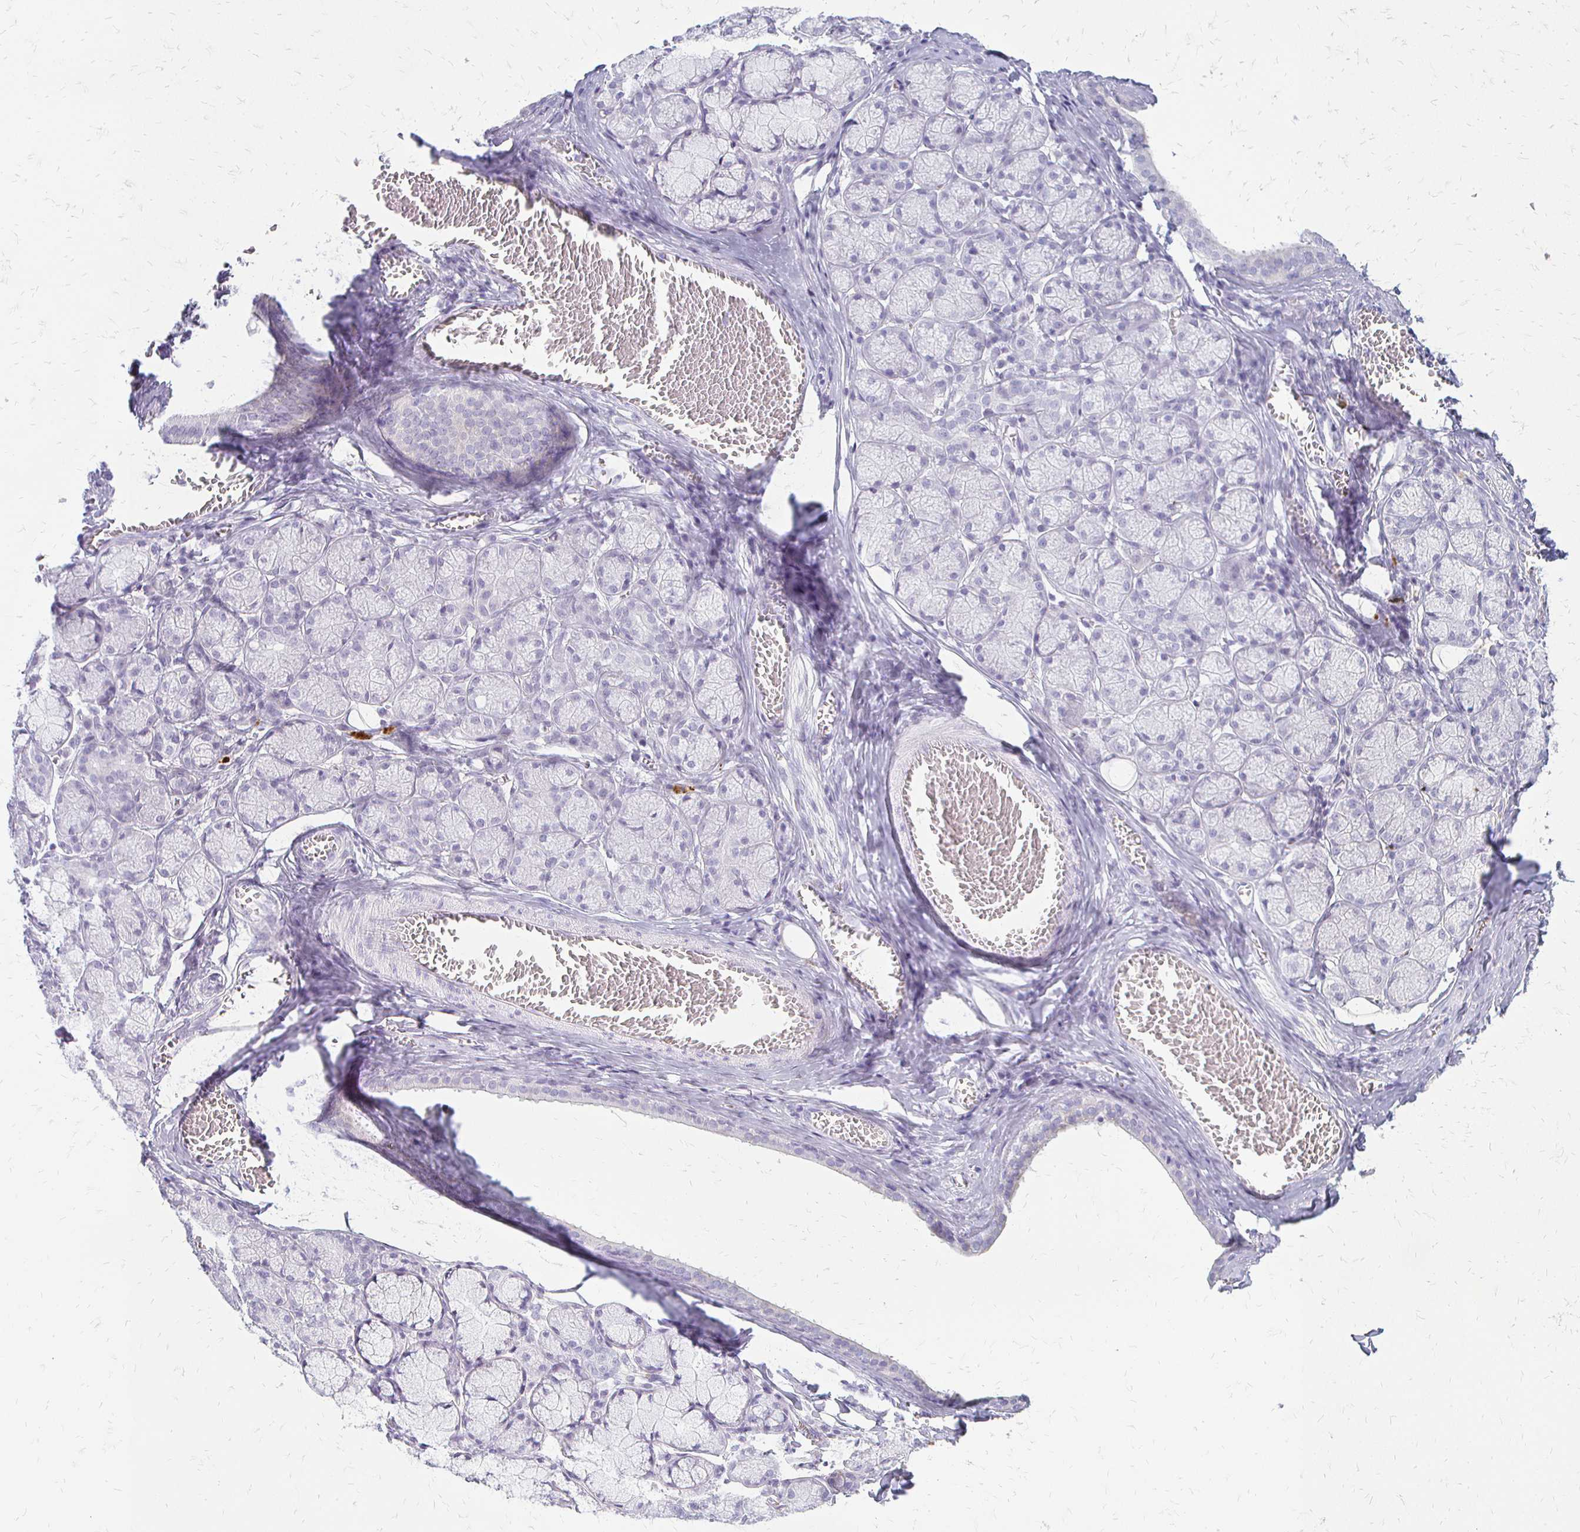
{"staining": {"intensity": "negative", "quantity": "none", "location": "none"}, "tissue": "salivary gland", "cell_type": "Glandular cells", "image_type": "normal", "snomed": [{"axis": "morphology", "description": "Normal tissue, NOS"}, {"axis": "topography", "description": "Salivary gland"}], "caption": "DAB (3,3'-diaminobenzidine) immunohistochemical staining of benign salivary gland reveals no significant expression in glandular cells. Brightfield microscopy of immunohistochemistry stained with DAB (3,3'-diaminobenzidine) (brown) and hematoxylin (blue), captured at high magnification.", "gene": "ACP5", "patient": {"sex": "female", "age": 24}}